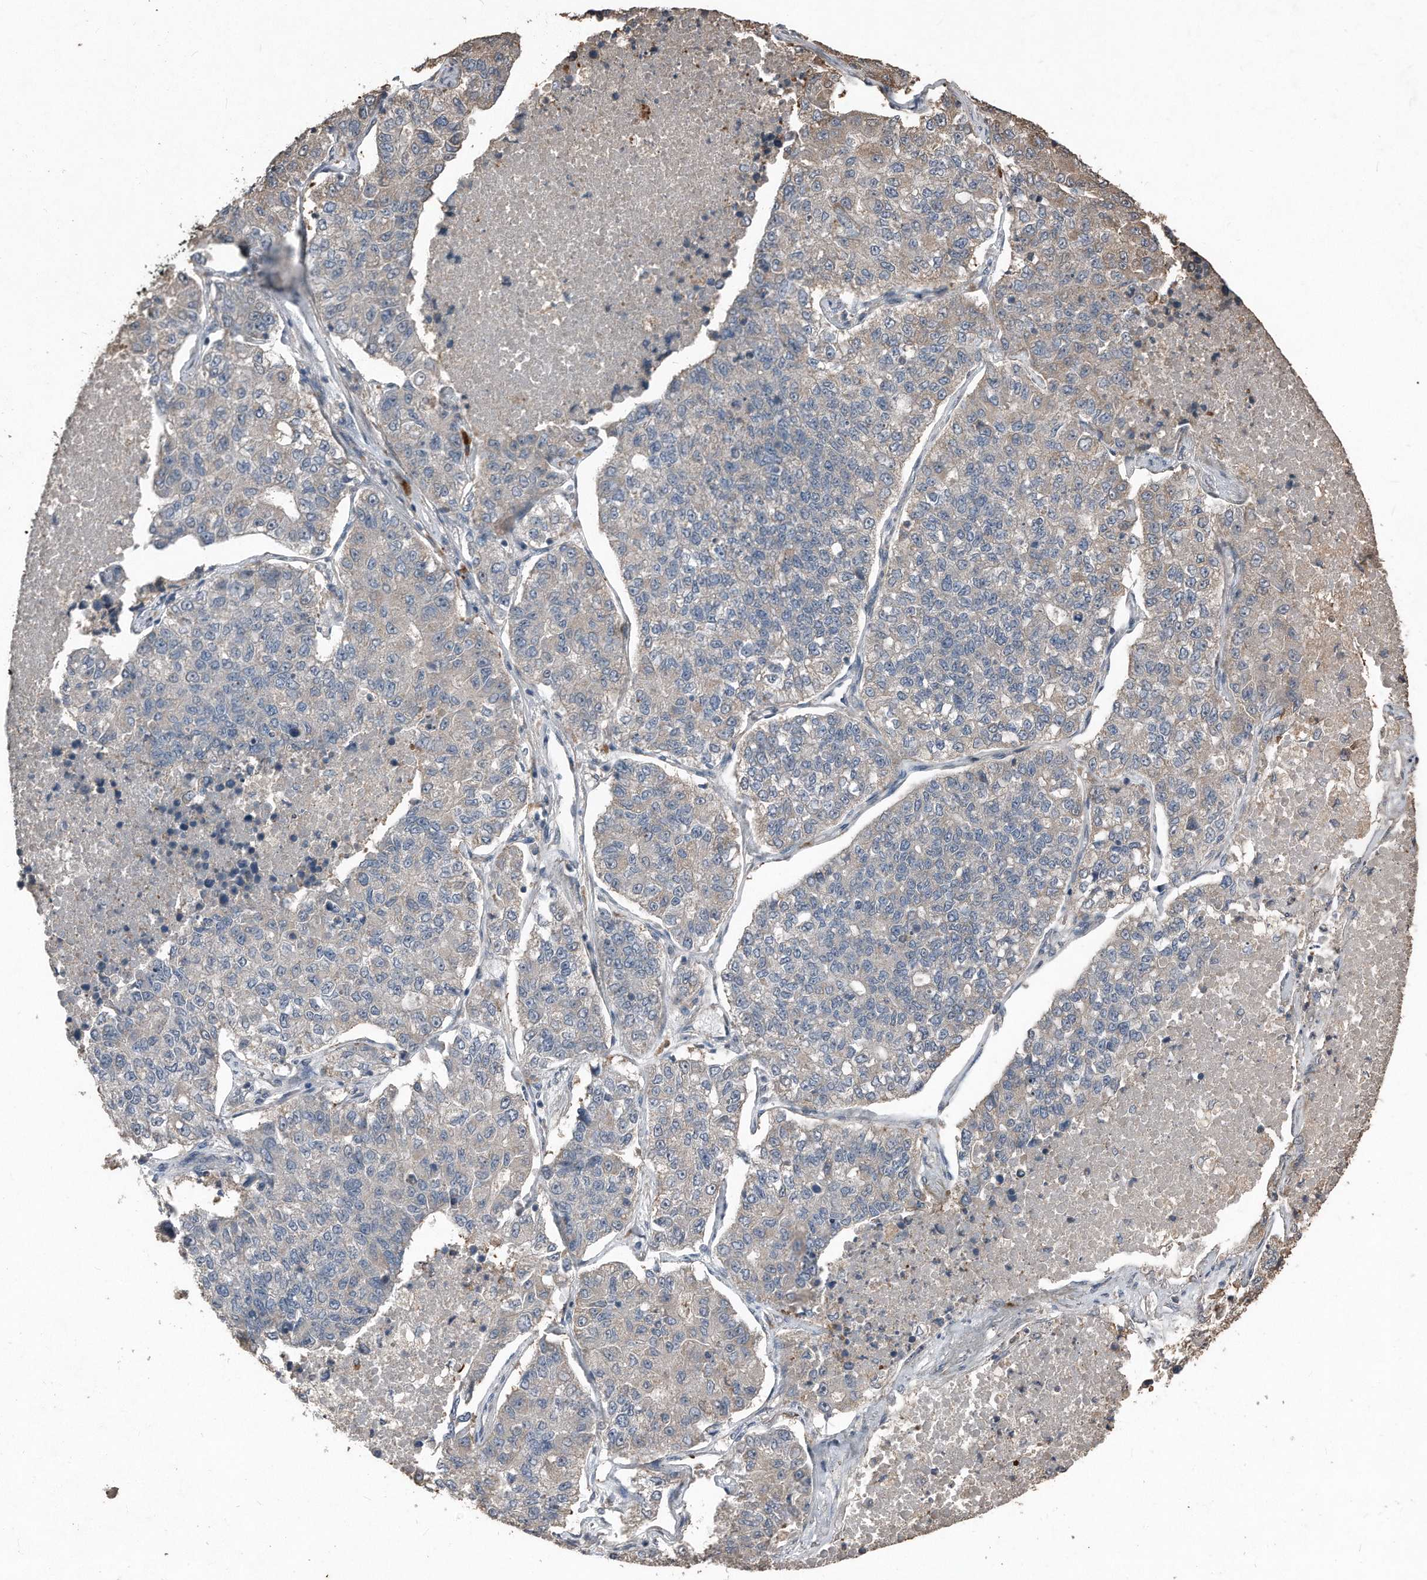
{"staining": {"intensity": "negative", "quantity": "none", "location": "none"}, "tissue": "lung cancer", "cell_type": "Tumor cells", "image_type": "cancer", "snomed": [{"axis": "morphology", "description": "Adenocarcinoma, NOS"}, {"axis": "topography", "description": "Lung"}], "caption": "Immunohistochemical staining of lung cancer (adenocarcinoma) shows no significant staining in tumor cells.", "gene": "ANKRD10", "patient": {"sex": "male", "age": 49}}